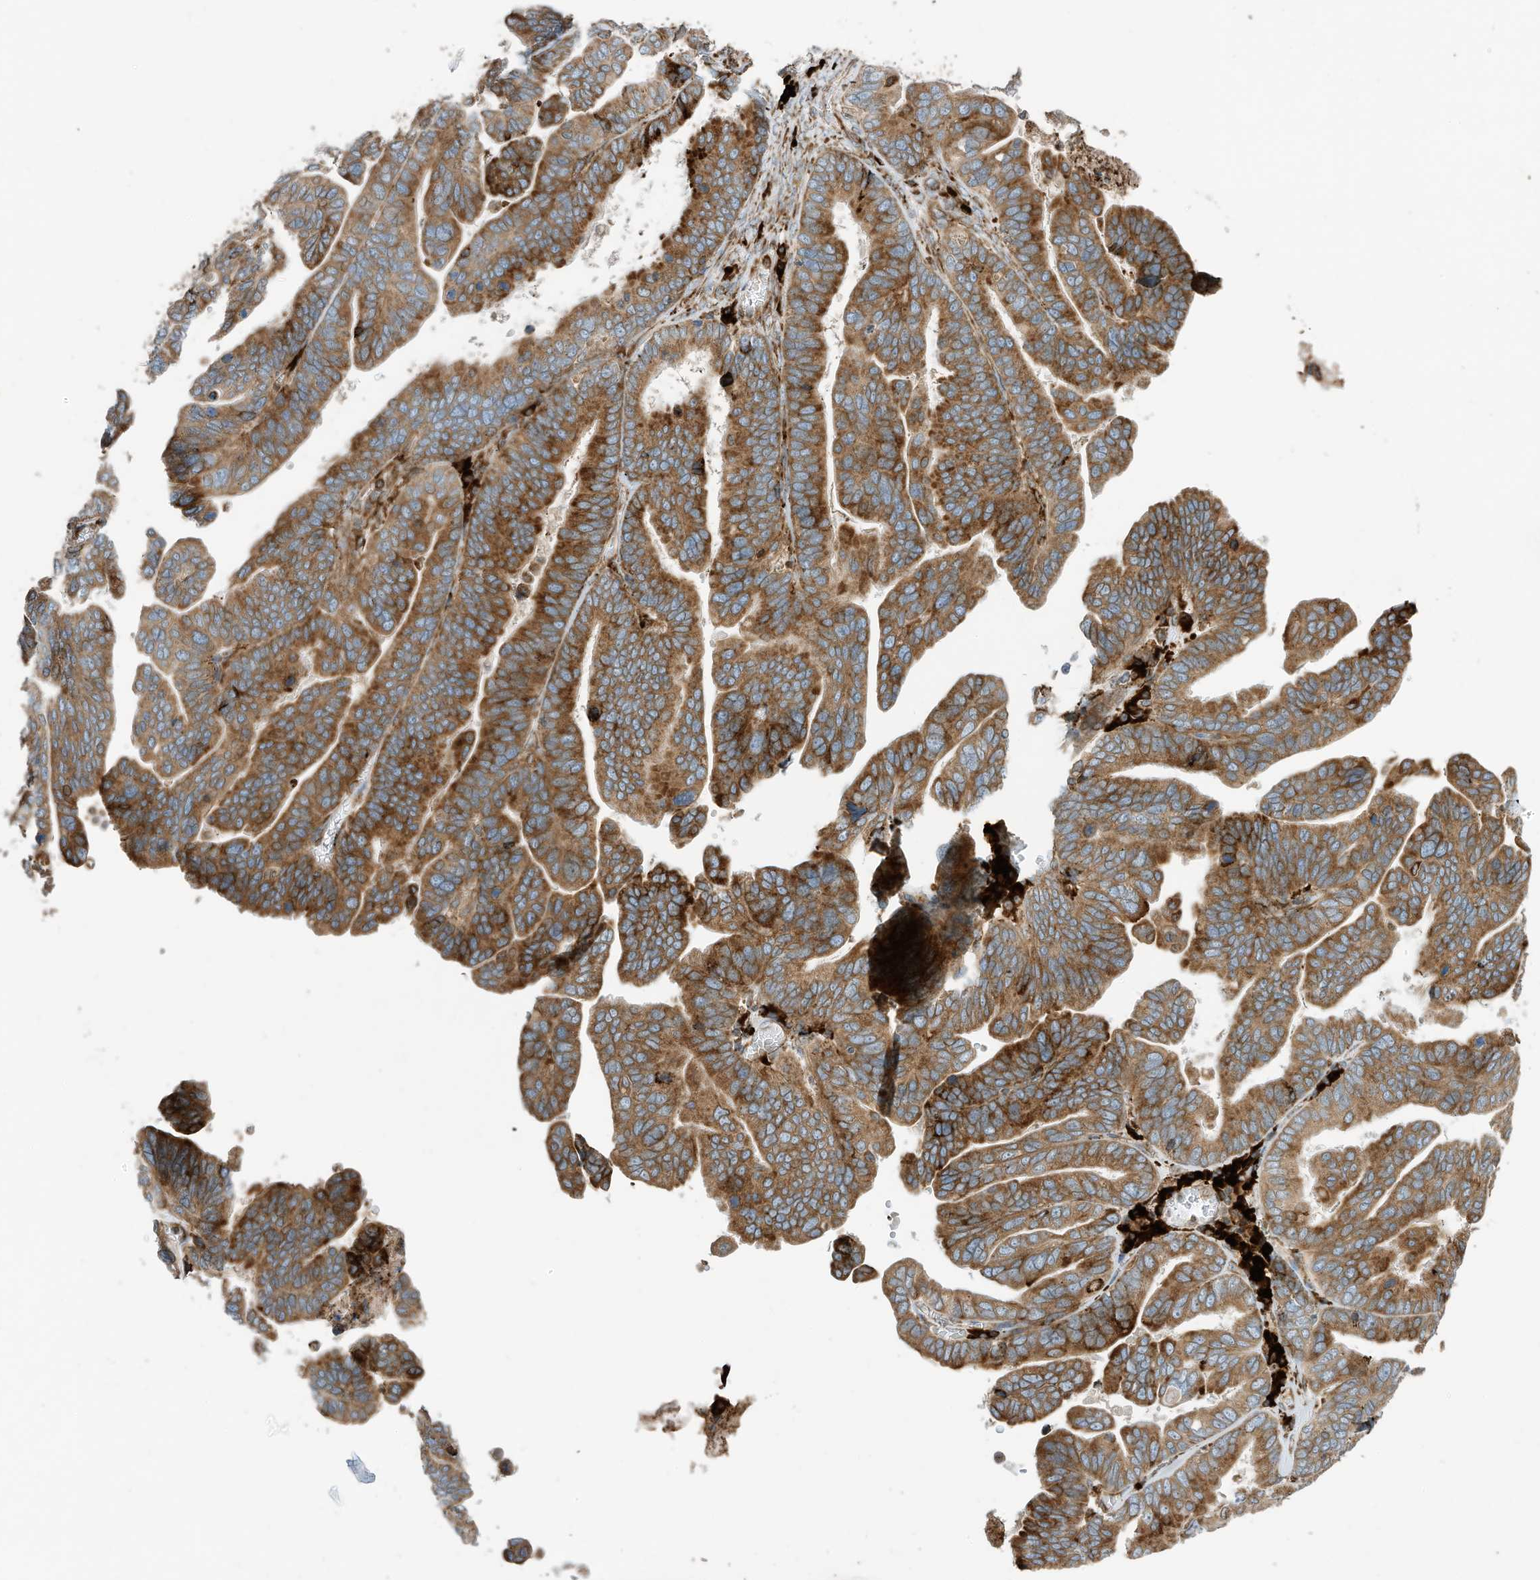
{"staining": {"intensity": "moderate", "quantity": ">75%", "location": "cytoplasmic/membranous"}, "tissue": "ovarian cancer", "cell_type": "Tumor cells", "image_type": "cancer", "snomed": [{"axis": "morphology", "description": "Cystadenocarcinoma, serous, NOS"}, {"axis": "topography", "description": "Ovary"}], "caption": "Ovarian serous cystadenocarcinoma stained with a protein marker reveals moderate staining in tumor cells.", "gene": "TRNAU1AP", "patient": {"sex": "female", "age": 56}}